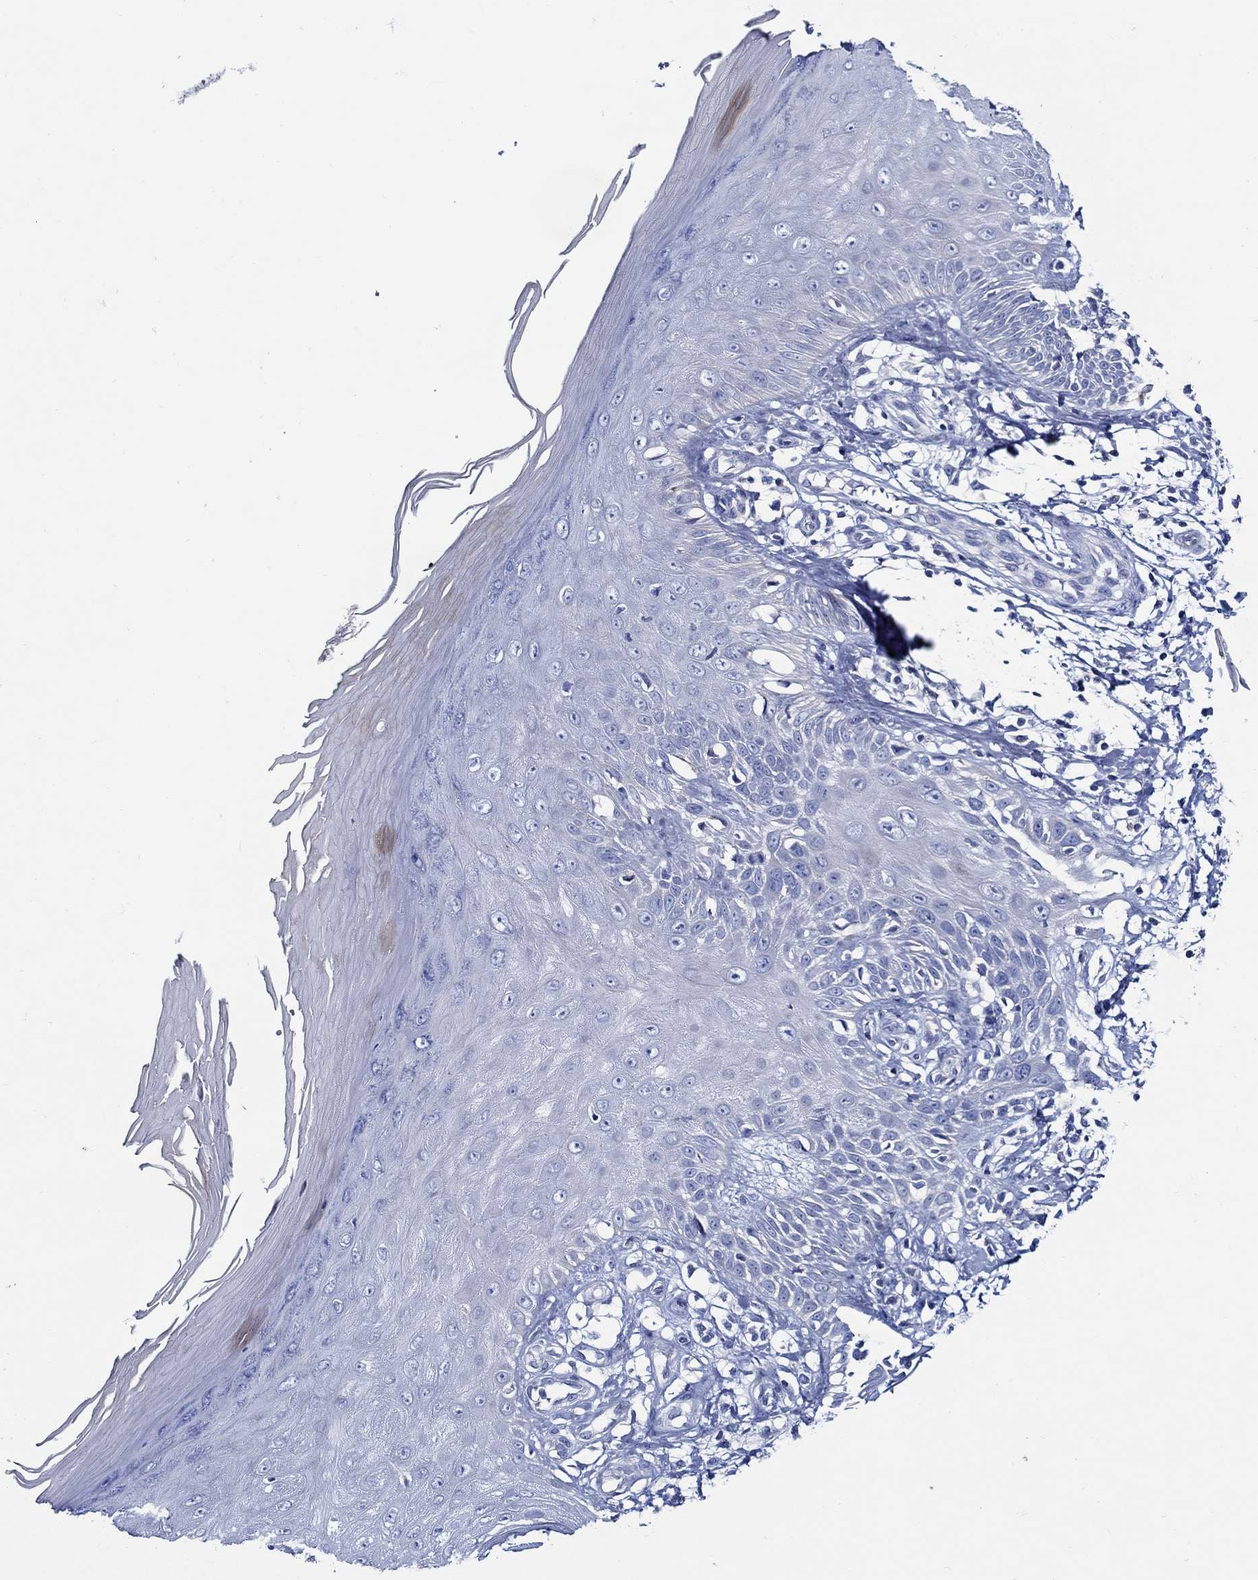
{"staining": {"intensity": "negative", "quantity": "none", "location": "none"}, "tissue": "skin", "cell_type": "Fibroblasts", "image_type": "normal", "snomed": [{"axis": "morphology", "description": "Normal tissue, NOS"}, {"axis": "morphology", "description": "Inflammation, NOS"}, {"axis": "morphology", "description": "Fibrosis, NOS"}, {"axis": "topography", "description": "Skin"}], "caption": "Immunohistochemistry micrograph of benign human skin stained for a protein (brown), which exhibits no expression in fibroblasts. The staining is performed using DAB (3,3'-diaminobenzidine) brown chromogen with nuclei counter-stained in using hematoxylin.", "gene": "SKOR1", "patient": {"sex": "male", "age": 71}}